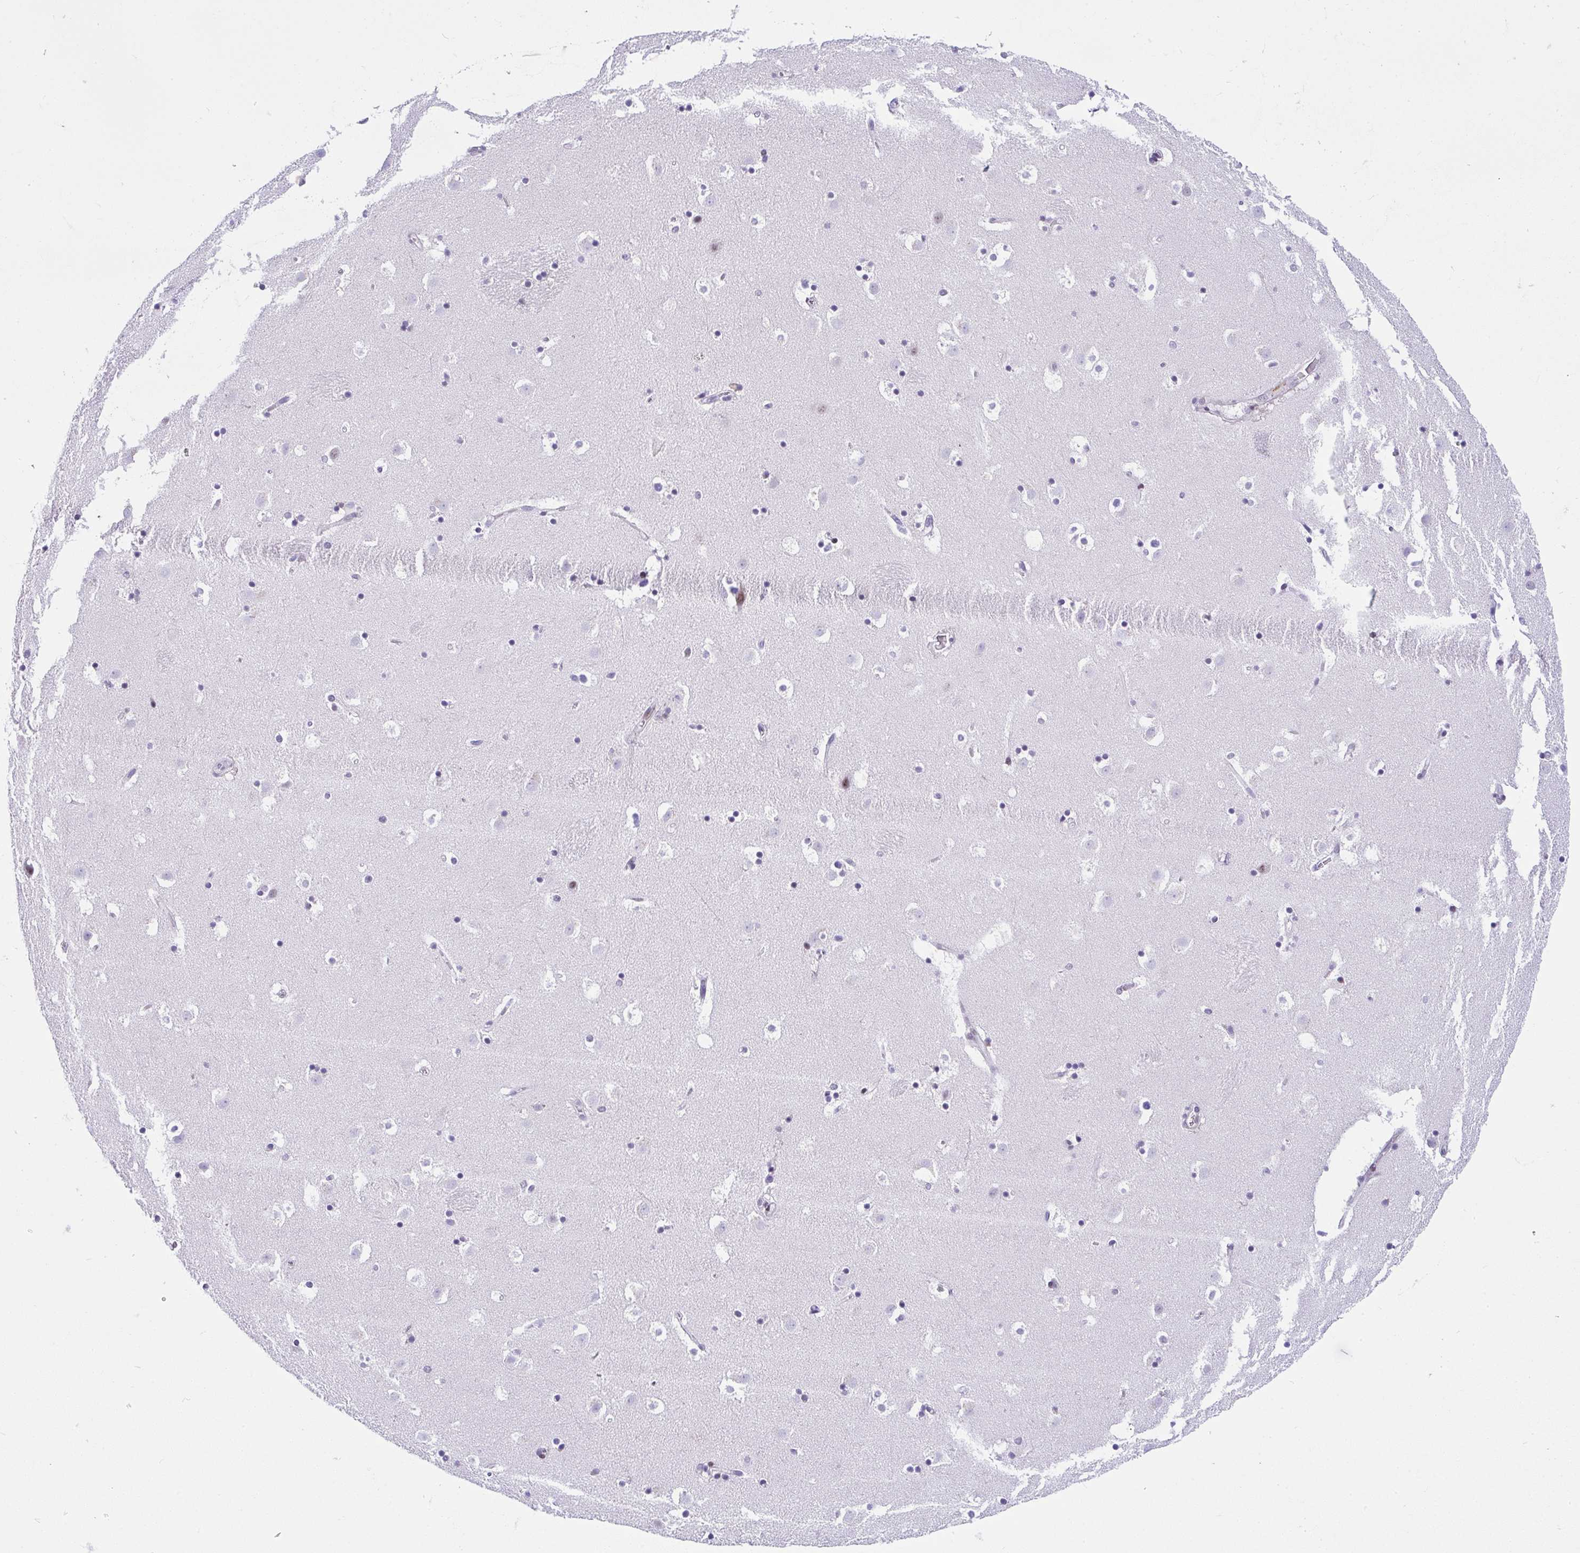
{"staining": {"intensity": "moderate", "quantity": "<25%", "location": "nuclear"}, "tissue": "caudate", "cell_type": "Glial cells", "image_type": "normal", "snomed": [{"axis": "morphology", "description": "Normal tissue, NOS"}, {"axis": "topography", "description": "Lateral ventricle wall"}], "caption": "Unremarkable caudate displays moderate nuclear positivity in approximately <25% of glial cells.", "gene": "NR1D2", "patient": {"sex": "male", "age": 37}}